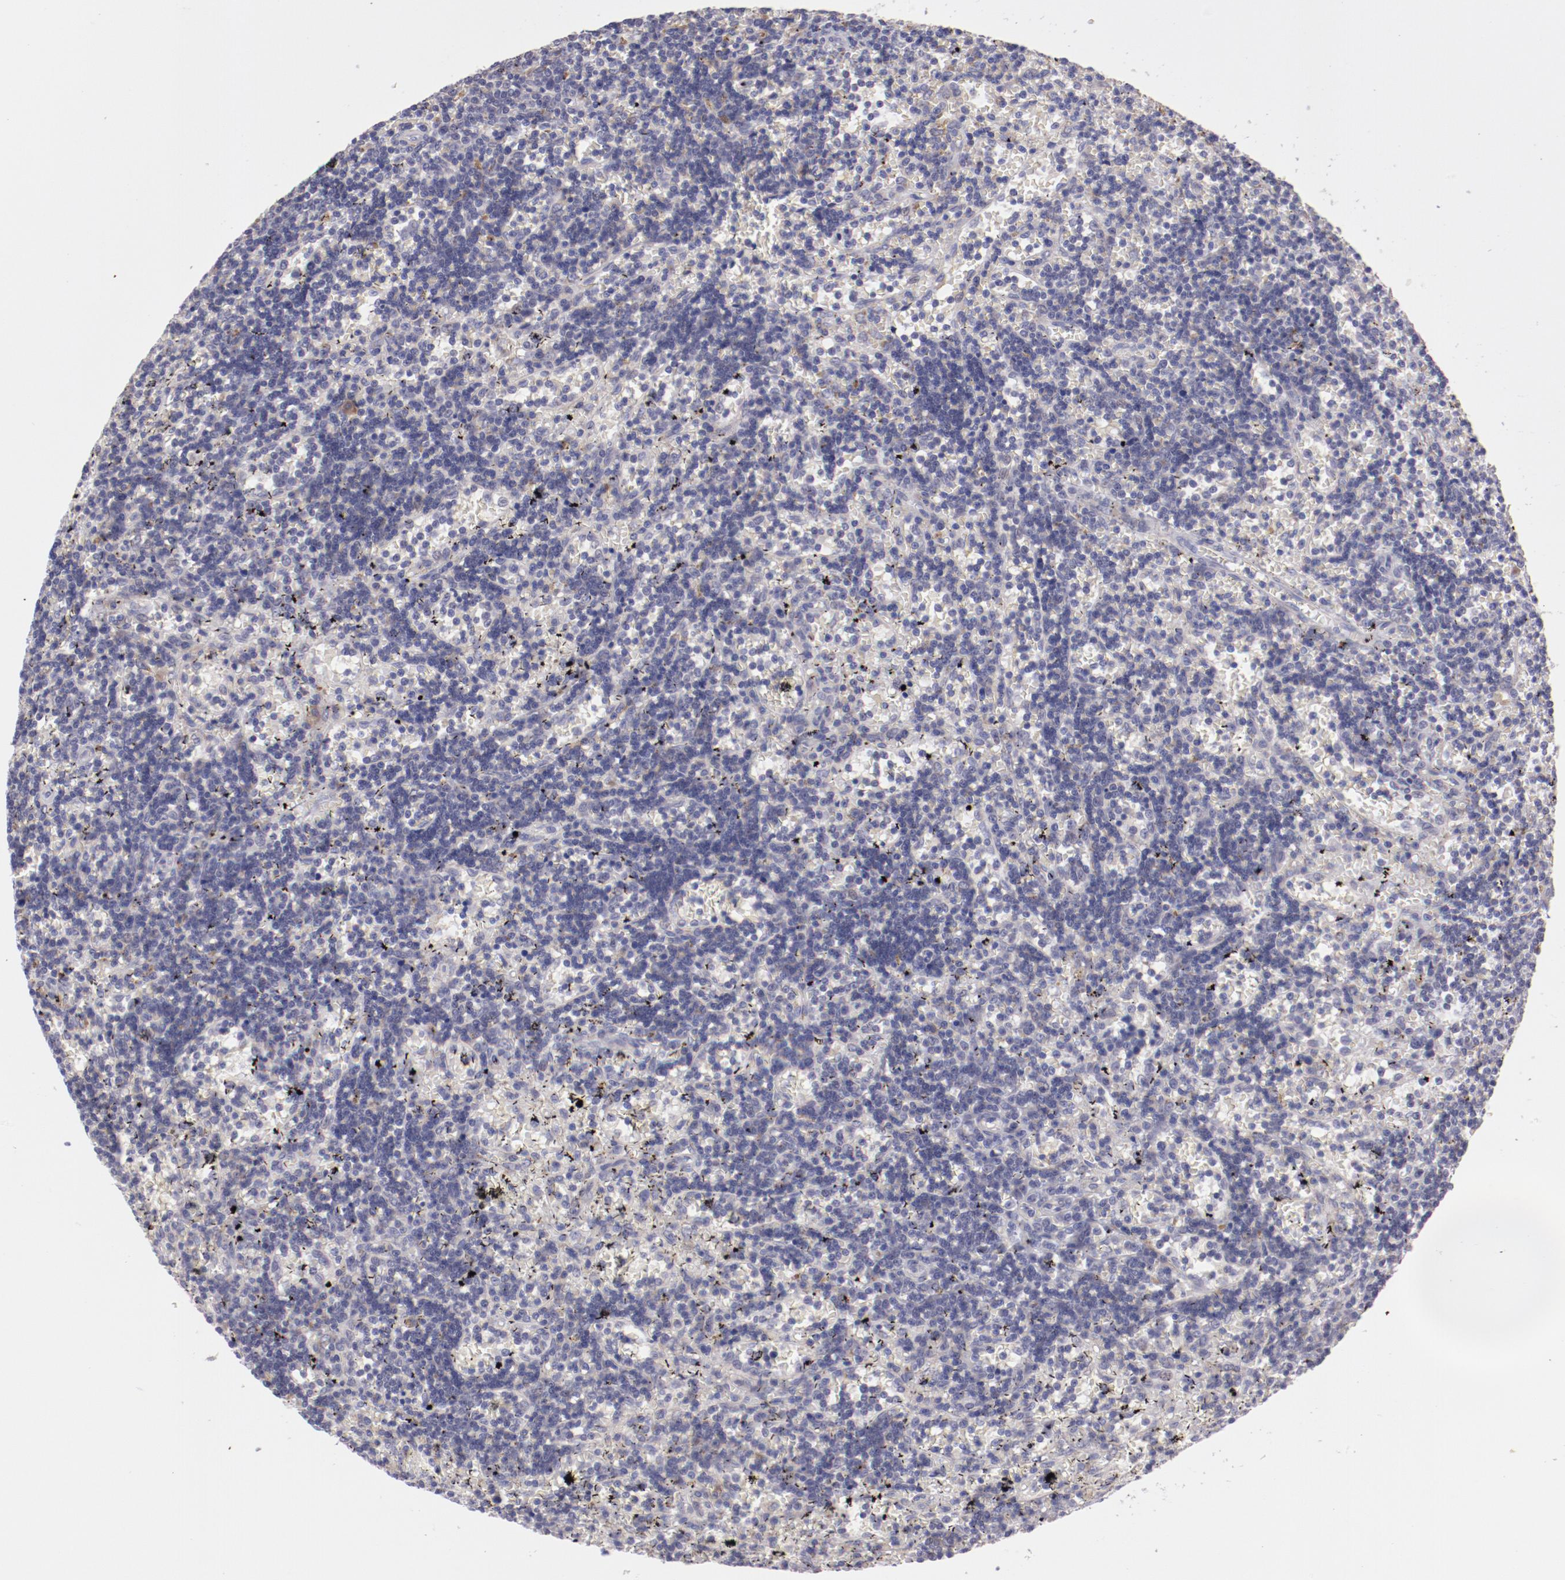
{"staining": {"intensity": "negative", "quantity": "none", "location": "none"}, "tissue": "lymphoma", "cell_type": "Tumor cells", "image_type": "cancer", "snomed": [{"axis": "morphology", "description": "Malignant lymphoma, non-Hodgkin's type, Low grade"}, {"axis": "topography", "description": "Spleen"}], "caption": "Tumor cells show no significant protein positivity in lymphoma. (DAB IHC with hematoxylin counter stain).", "gene": "TRAF3", "patient": {"sex": "male", "age": 60}}